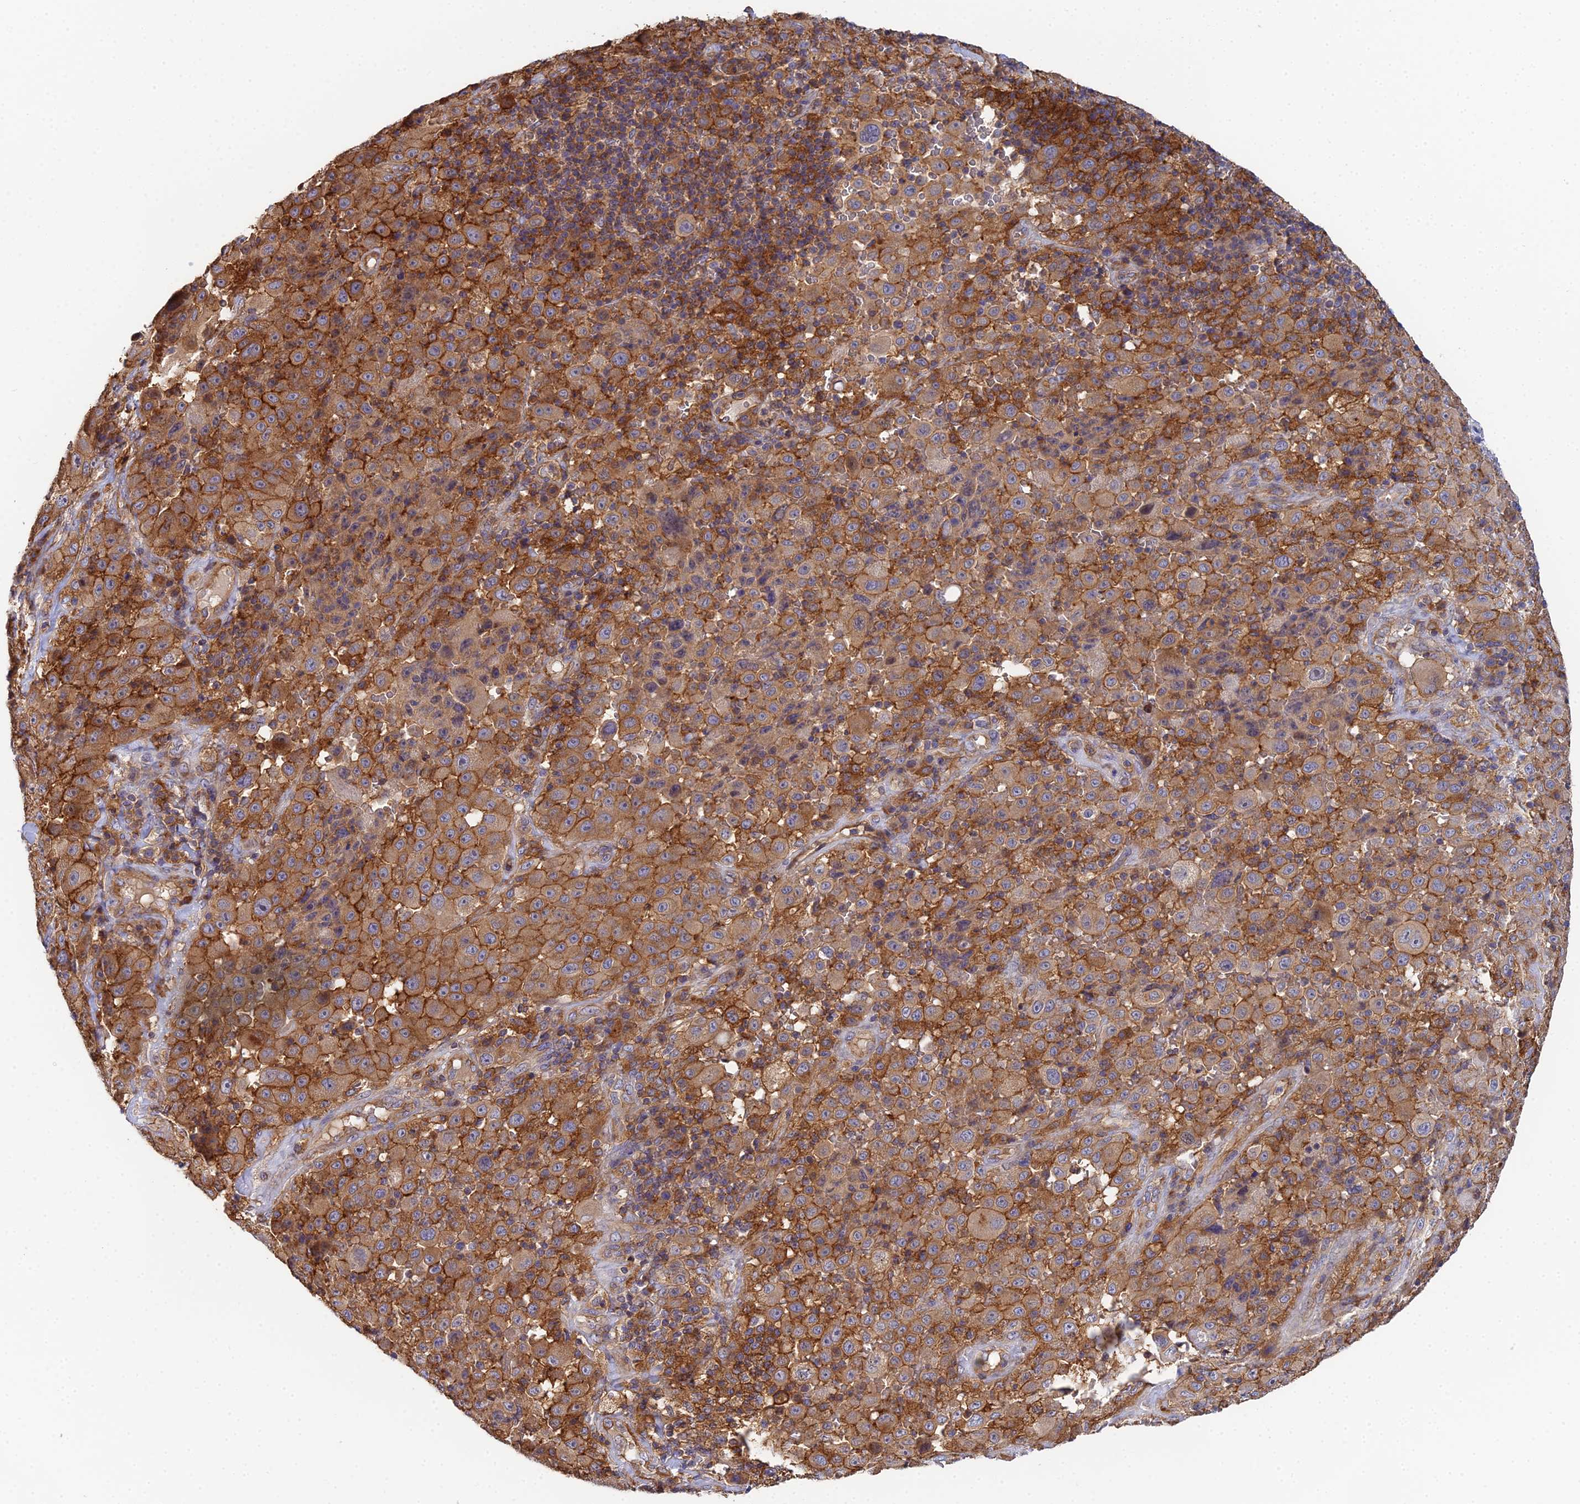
{"staining": {"intensity": "moderate", "quantity": ">75%", "location": "cytoplasmic/membranous"}, "tissue": "melanoma", "cell_type": "Tumor cells", "image_type": "cancer", "snomed": [{"axis": "morphology", "description": "Malignant melanoma, Metastatic site"}, {"axis": "topography", "description": "Lymph node"}], "caption": "Malignant melanoma (metastatic site) stained with DAB (3,3'-diaminobenzidine) immunohistochemistry (IHC) exhibits medium levels of moderate cytoplasmic/membranous expression in about >75% of tumor cells. The protein of interest is shown in brown color, while the nuclei are stained blue.", "gene": "GNG5B", "patient": {"sex": "male", "age": 62}}